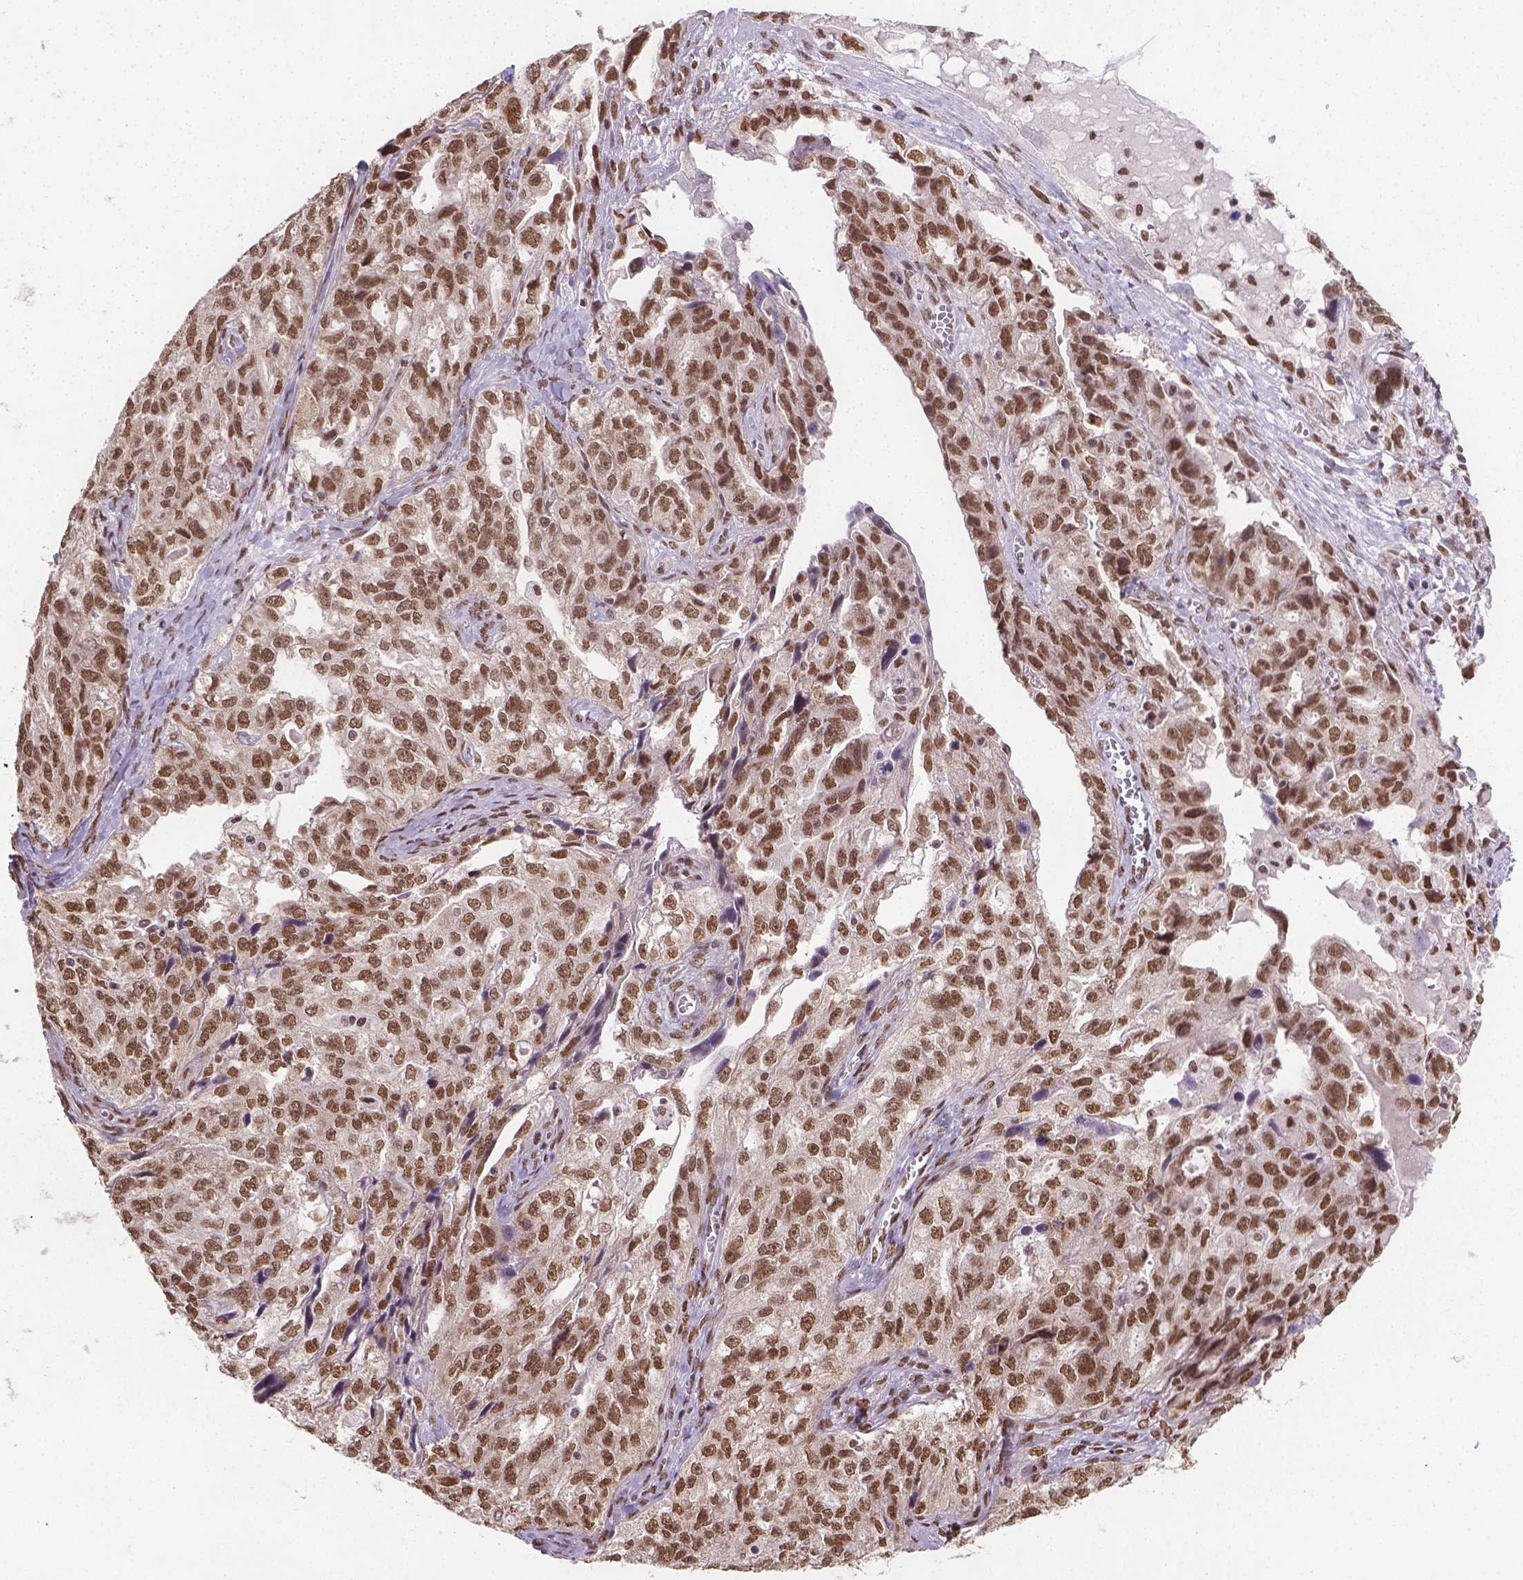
{"staining": {"intensity": "moderate", "quantity": ">75%", "location": "nuclear"}, "tissue": "ovarian cancer", "cell_type": "Tumor cells", "image_type": "cancer", "snomed": [{"axis": "morphology", "description": "Cystadenocarcinoma, serous, NOS"}, {"axis": "topography", "description": "Ovary"}], "caption": "Moderate nuclear staining is present in approximately >75% of tumor cells in ovarian cancer.", "gene": "FANCE", "patient": {"sex": "female", "age": 51}}